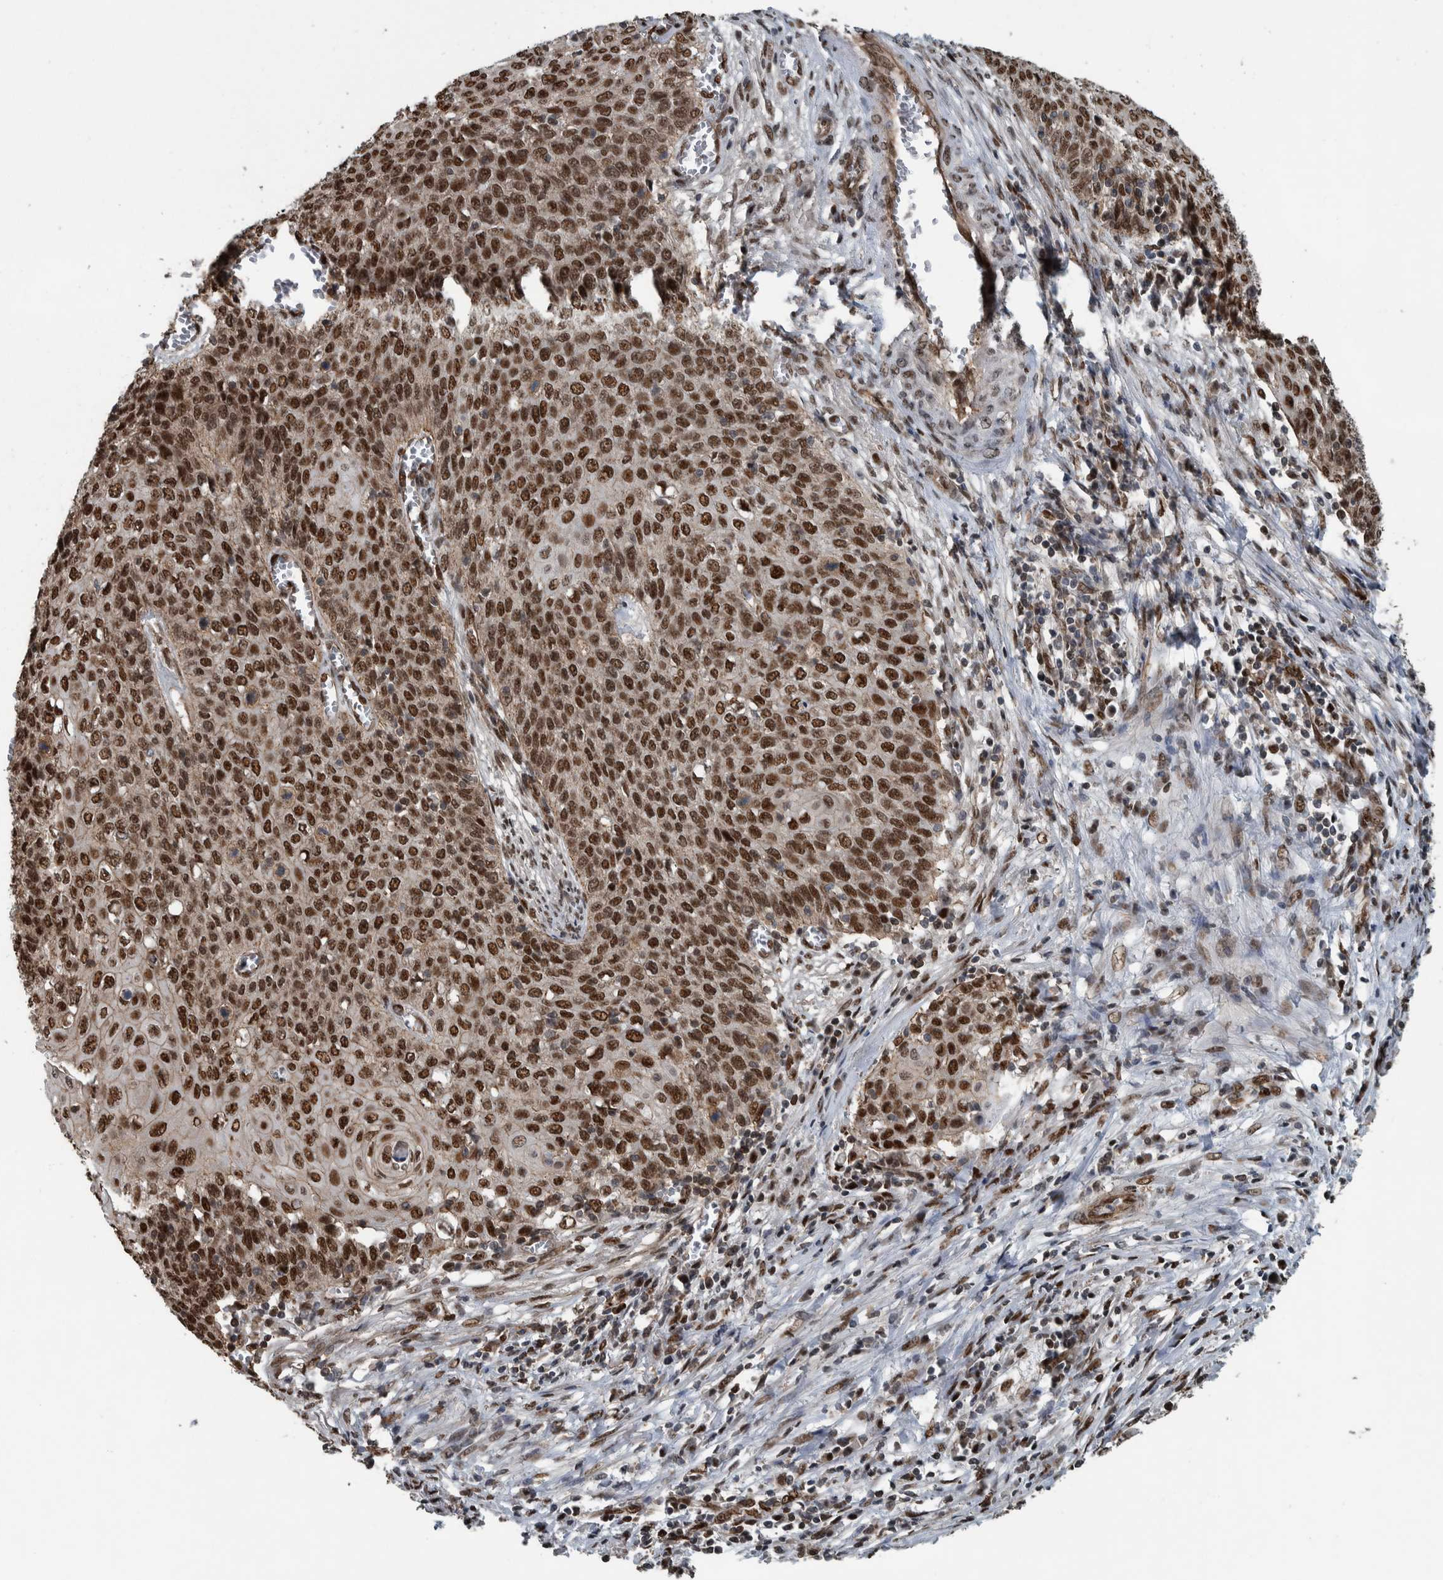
{"staining": {"intensity": "strong", "quantity": ">75%", "location": "nuclear"}, "tissue": "cervical cancer", "cell_type": "Tumor cells", "image_type": "cancer", "snomed": [{"axis": "morphology", "description": "Squamous cell carcinoma, NOS"}, {"axis": "topography", "description": "Cervix"}], "caption": "Protein expression analysis of human cervical squamous cell carcinoma reveals strong nuclear positivity in approximately >75% of tumor cells.", "gene": "FAM135B", "patient": {"sex": "female", "age": 39}}